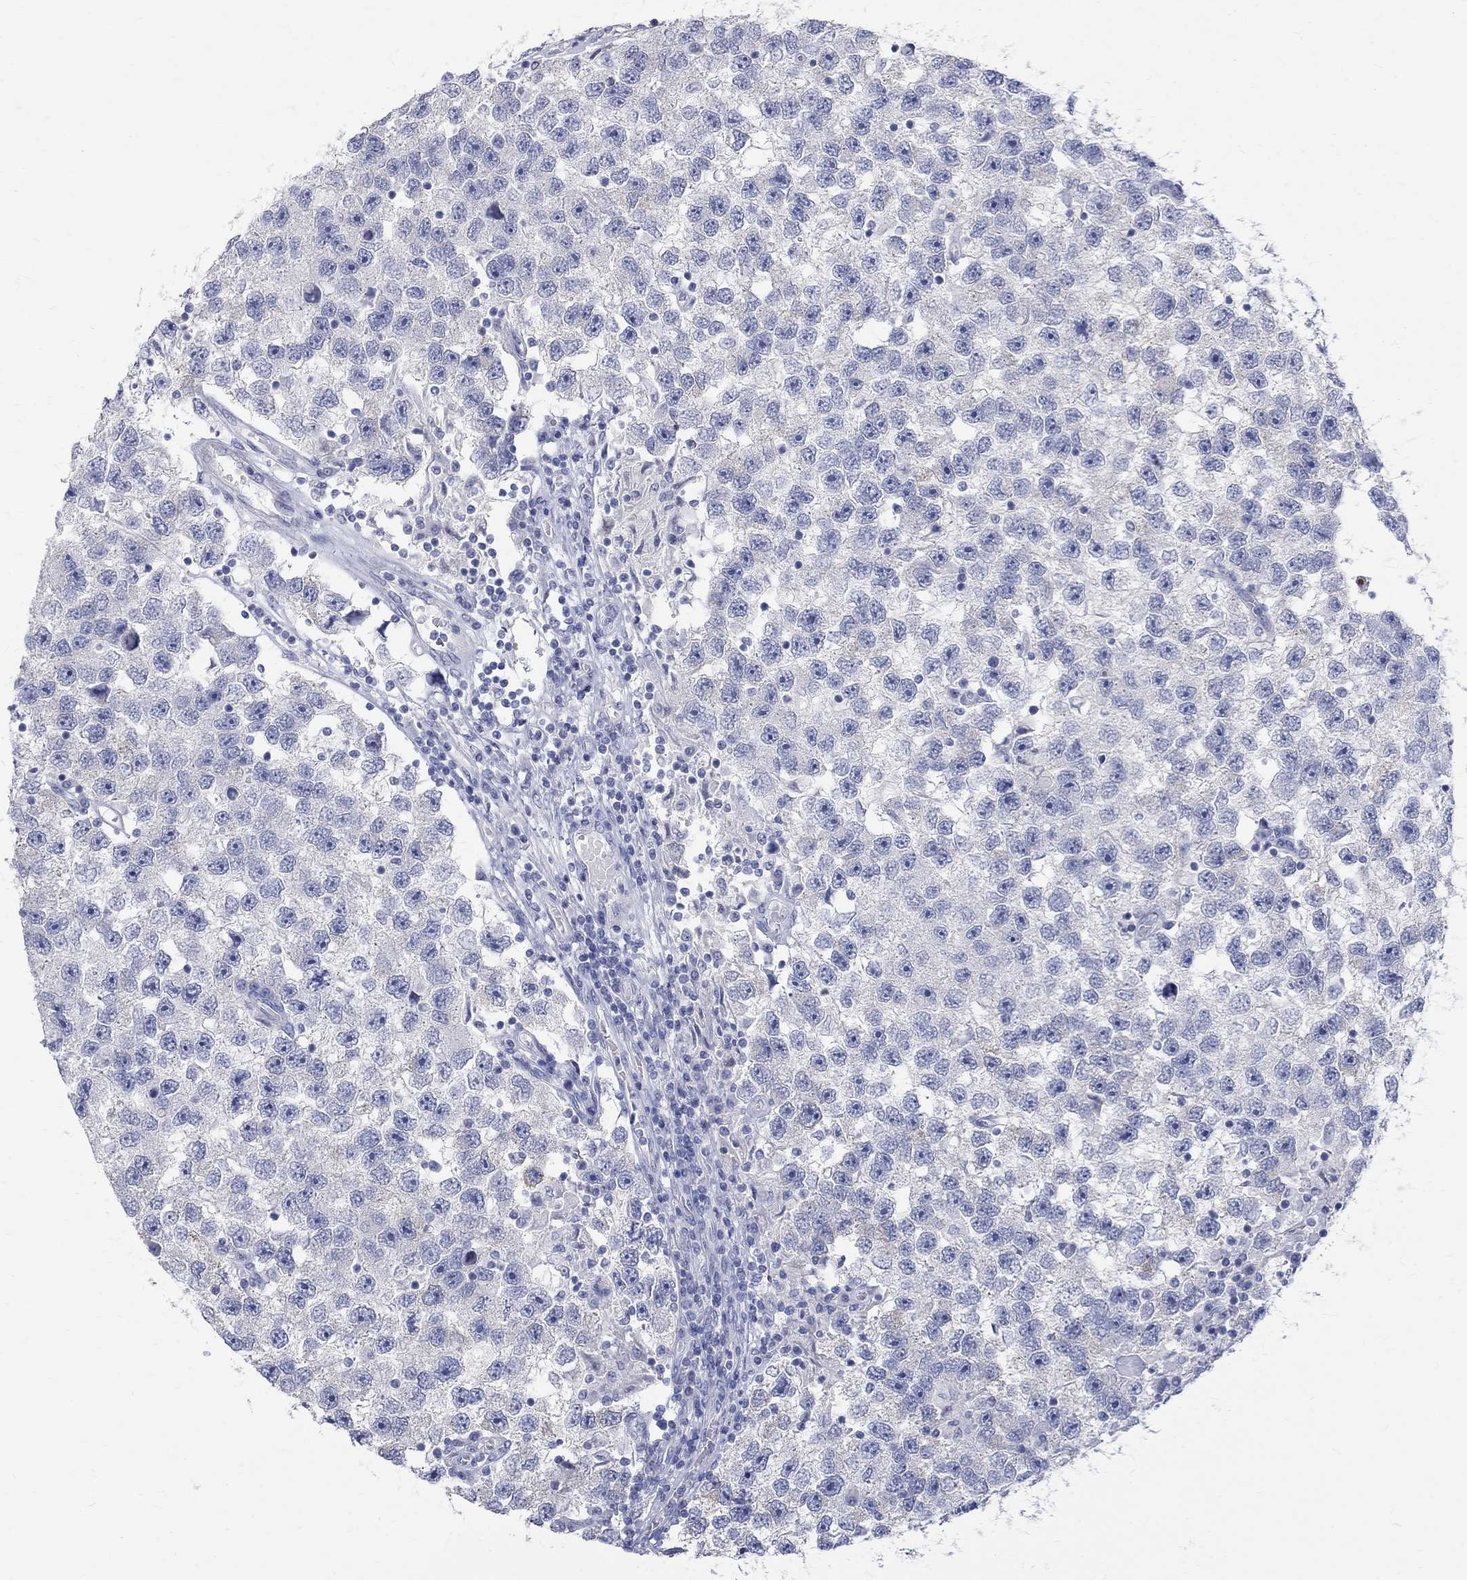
{"staining": {"intensity": "negative", "quantity": "none", "location": "none"}, "tissue": "testis cancer", "cell_type": "Tumor cells", "image_type": "cancer", "snomed": [{"axis": "morphology", "description": "Seminoma, NOS"}, {"axis": "topography", "description": "Testis"}], "caption": "IHC histopathology image of testis cancer stained for a protein (brown), which displays no expression in tumor cells. (Stains: DAB (3,3'-diaminobenzidine) IHC with hematoxylin counter stain, Microscopy: brightfield microscopy at high magnification).", "gene": "MAGEB6", "patient": {"sex": "male", "age": 26}}